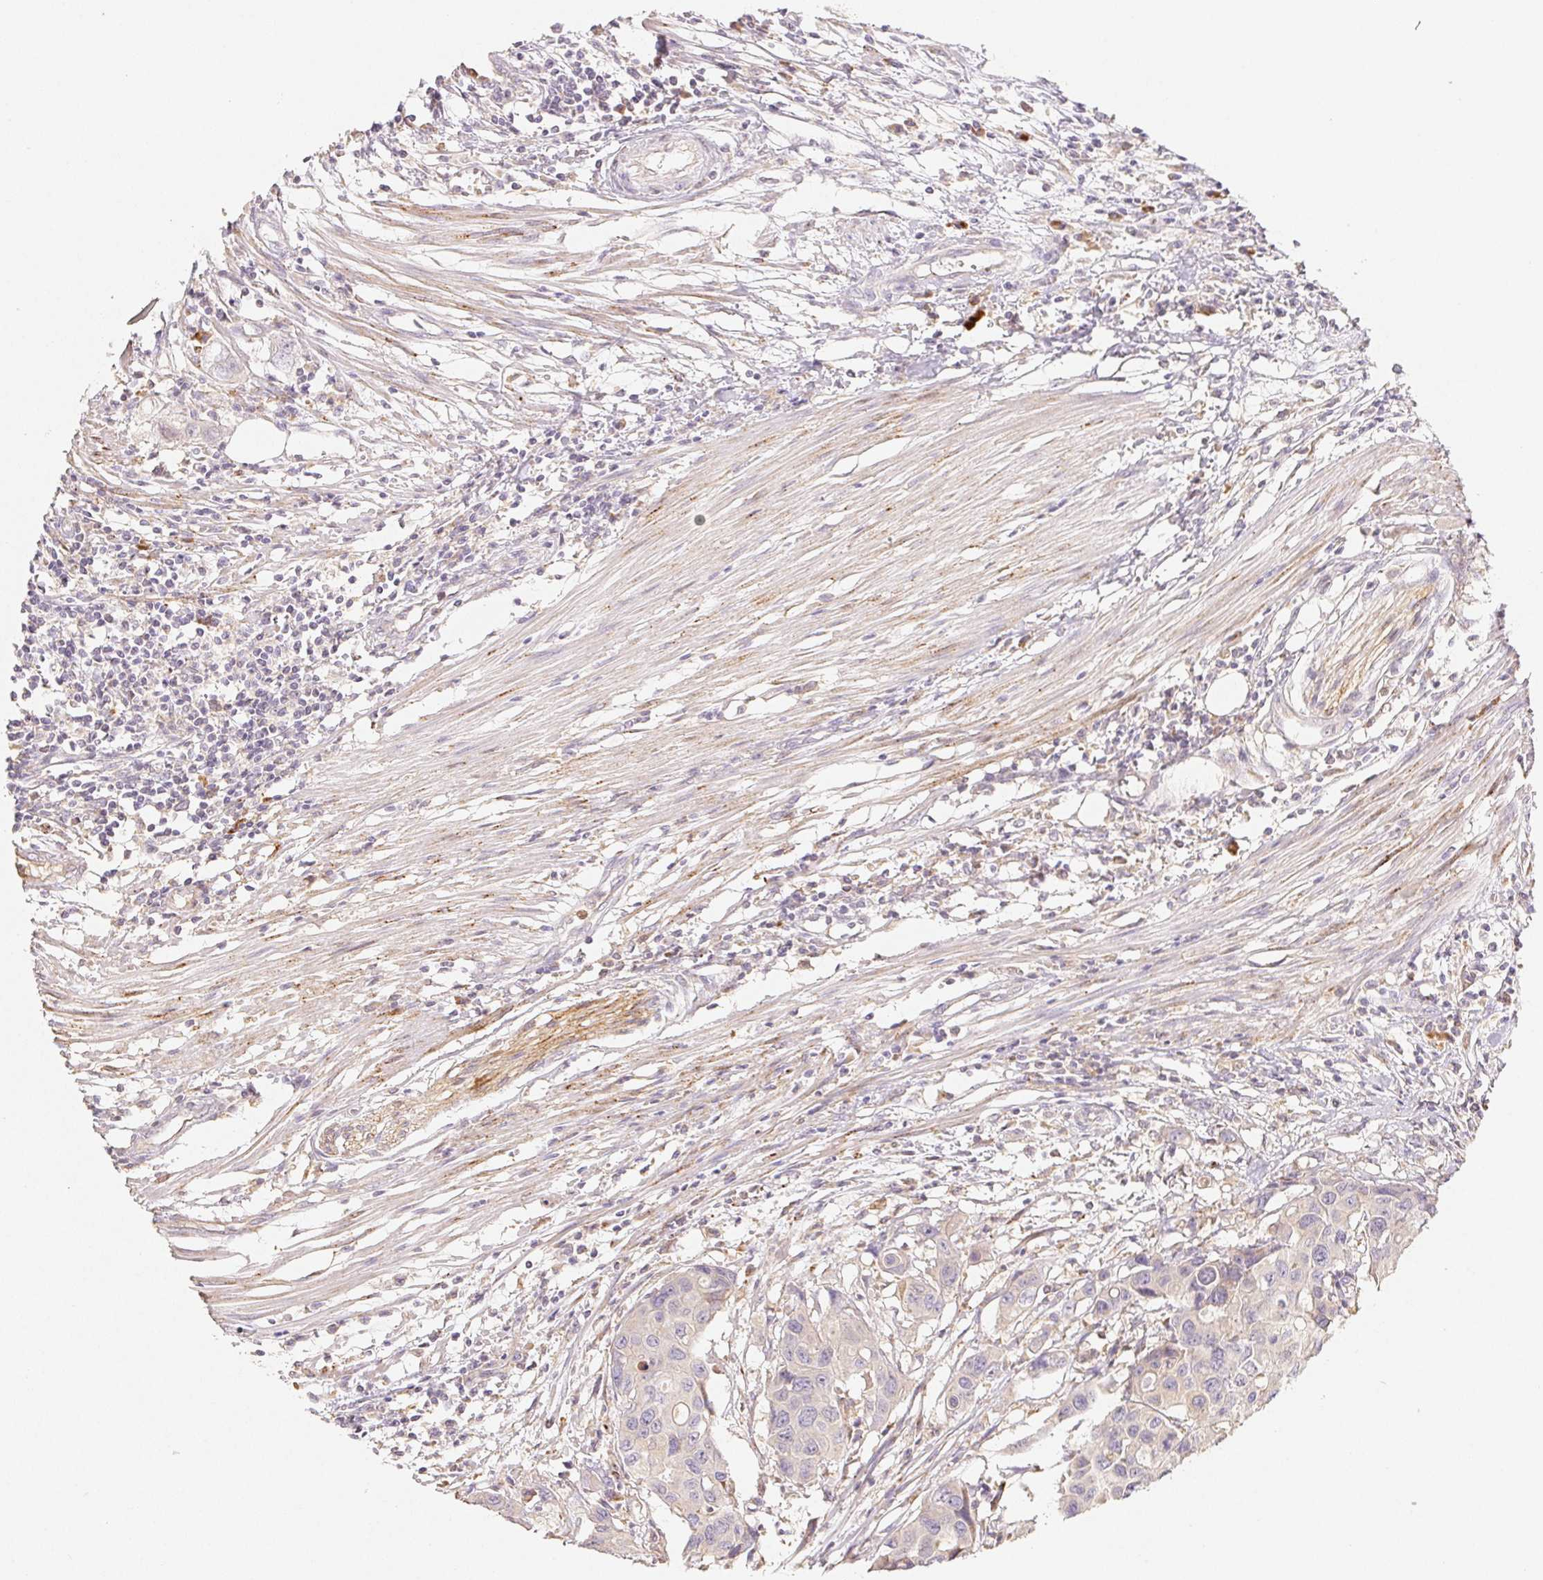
{"staining": {"intensity": "negative", "quantity": "none", "location": "none"}, "tissue": "colorectal cancer", "cell_type": "Tumor cells", "image_type": "cancer", "snomed": [{"axis": "morphology", "description": "Adenocarcinoma, NOS"}, {"axis": "topography", "description": "Colon"}], "caption": "Immunohistochemical staining of colorectal cancer demonstrates no significant expression in tumor cells.", "gene": "ACVR1B", "patient": {"sex": "male", "age": 77}}